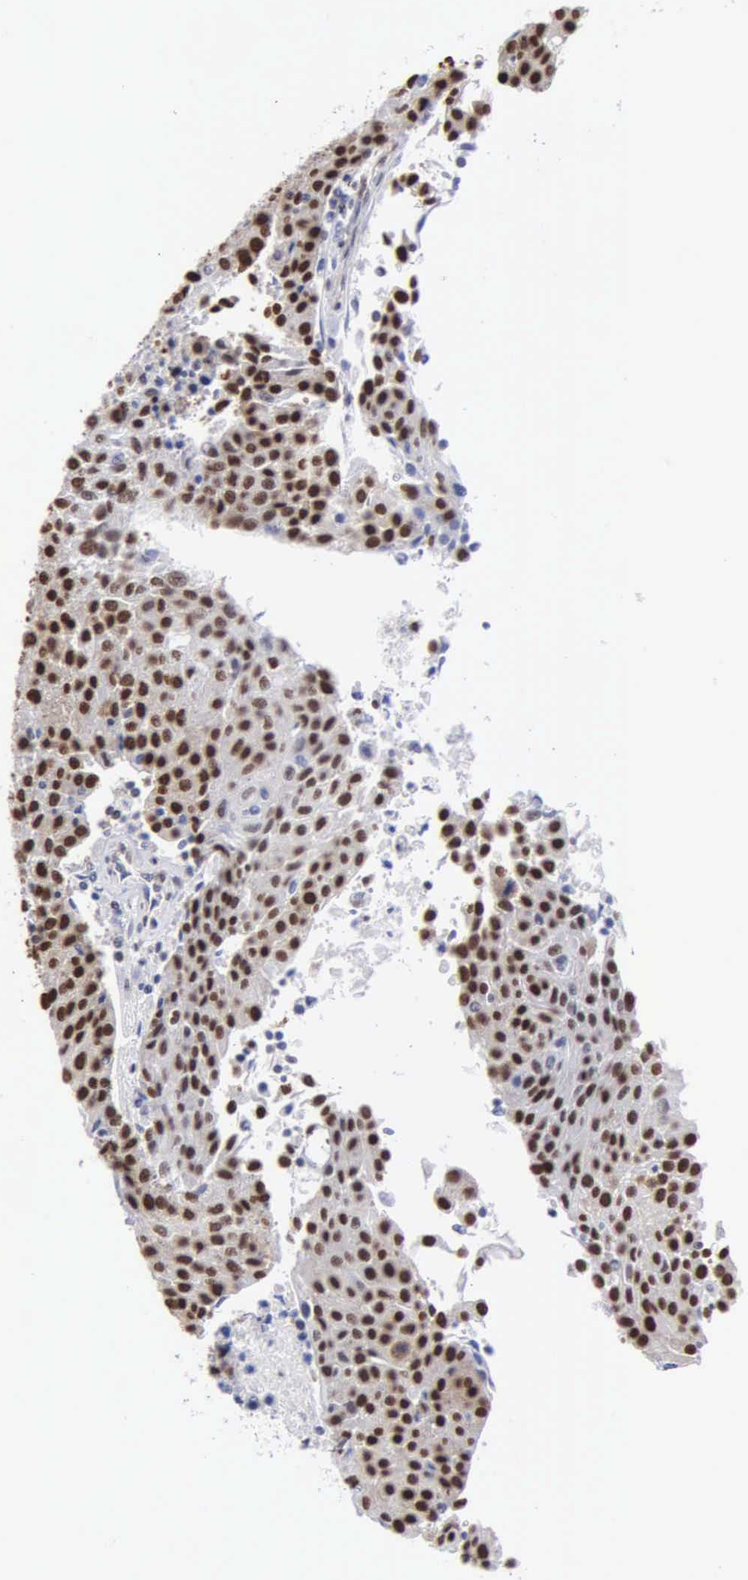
{"staining": {"intensity": "strong", "quantity": ">75%", "location": "nuclear"}, "tissue": "urothelial cancer", "cell_type": "Tumor cells", "image_type": "cancer", "snomed": [{"axis": "morphology", "description": "Urothelial carcinoma, High grade"}, {"axis": "topography", "description": "Urinary bladder"}], "caption": "Human urothelial carcinoma (high-grade) stained with a protein marker demonstrates strong staining in tumor cells.", "gene": "CCNG1", "patient": {"sex": "female", "age": 85}}